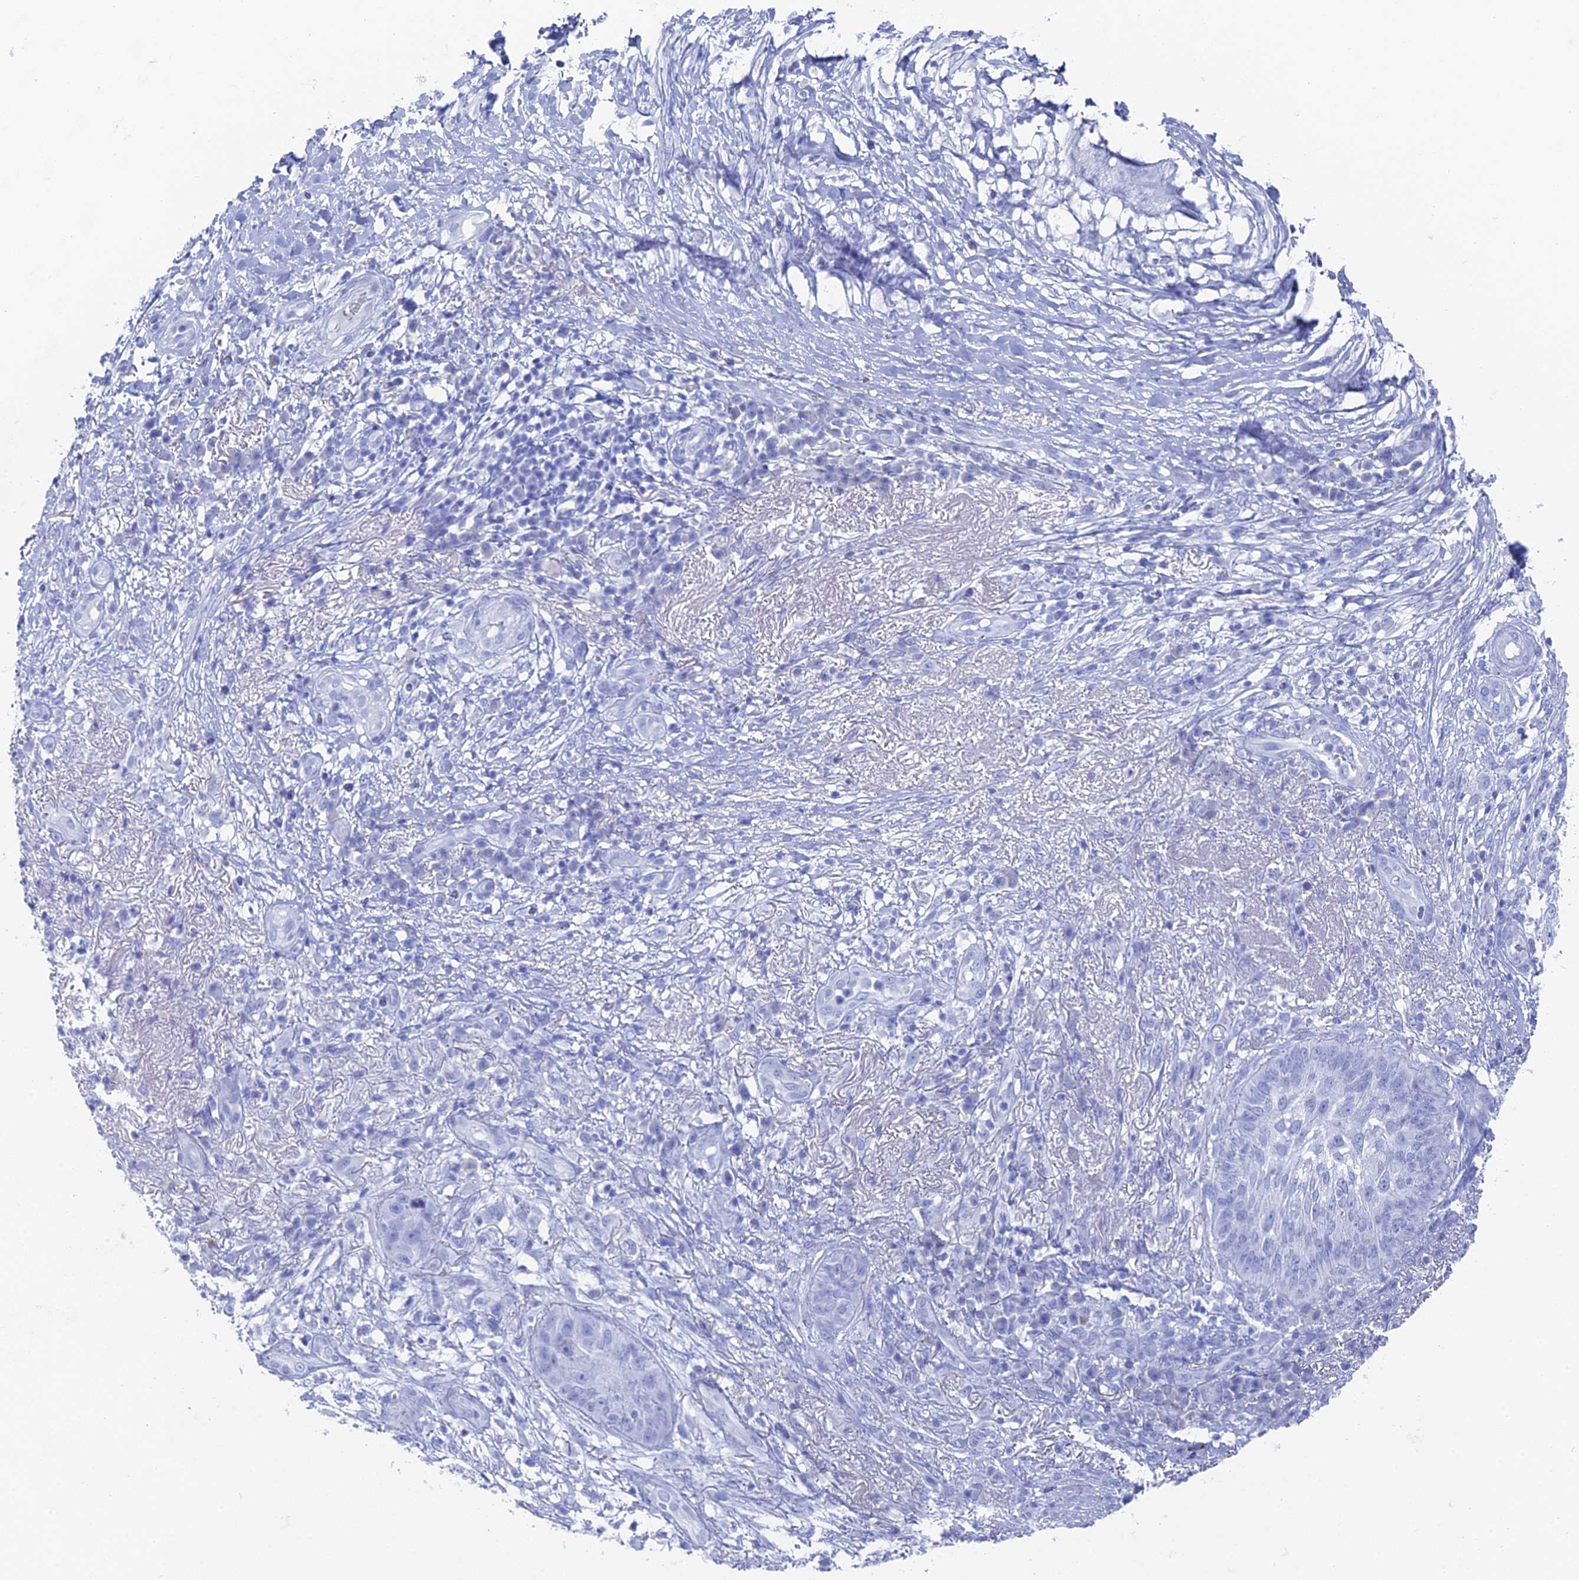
{"staining": {"intensity": "negative", "quantity": "none", "location": "none"}, "tissue": "skin cancer", "cell_type": "Tumor cells", "image_type": "cancer", "snomed": [{"axis": "morphology", "description": "Squamous cell carcinoma, NOS"}, {"axis": "topography", "description": "Skin"}], "caption": "Human skin cancer (squamous cell carcinoma) stained for a protein using immunohistochemistry (IHC) demonstrates no positivity in tumor cells.", "gene": "ENPP3", "patient": {"sex": "male", "age": 70}}